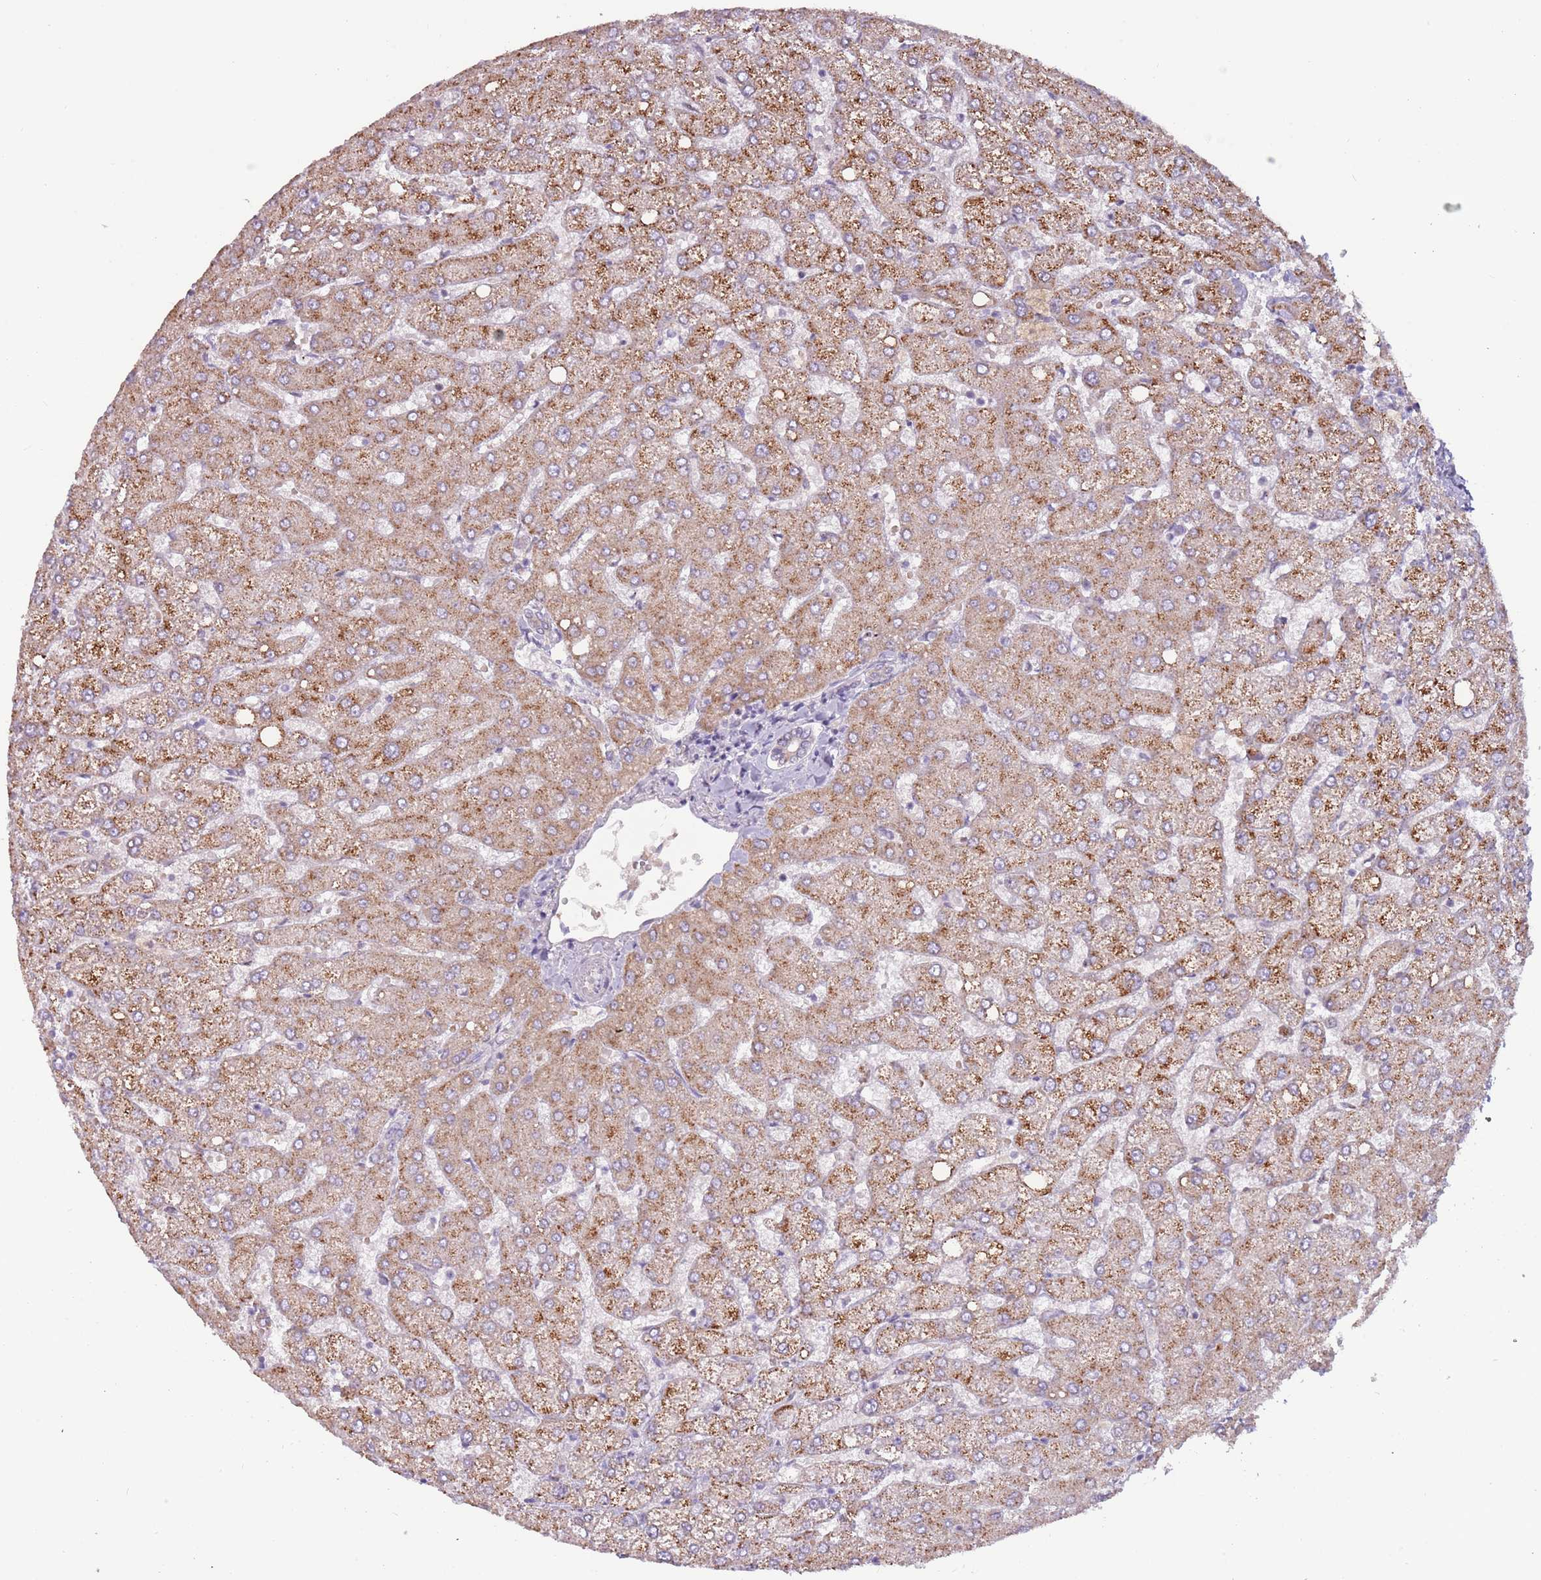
{"staining": {"intensity": "weak", "quantity": "<25%", "location": "cytoplasmic/membranous"}, "tissue": "liver", "cell_type": "Cholangiocytes", "image_type": "normal", "snomed": [{"axis": "morphology", "description": "Normal tissue, NOS"}, {"axis": "topography", "description": "Liver"}], "caption": "Cholangiocytes are negative for brown protein staining in benign liver. (DAB IHC with hematoxylin counter stain).", "gene": "SYS1", "patient": {"sex": "female", "age": 54}}